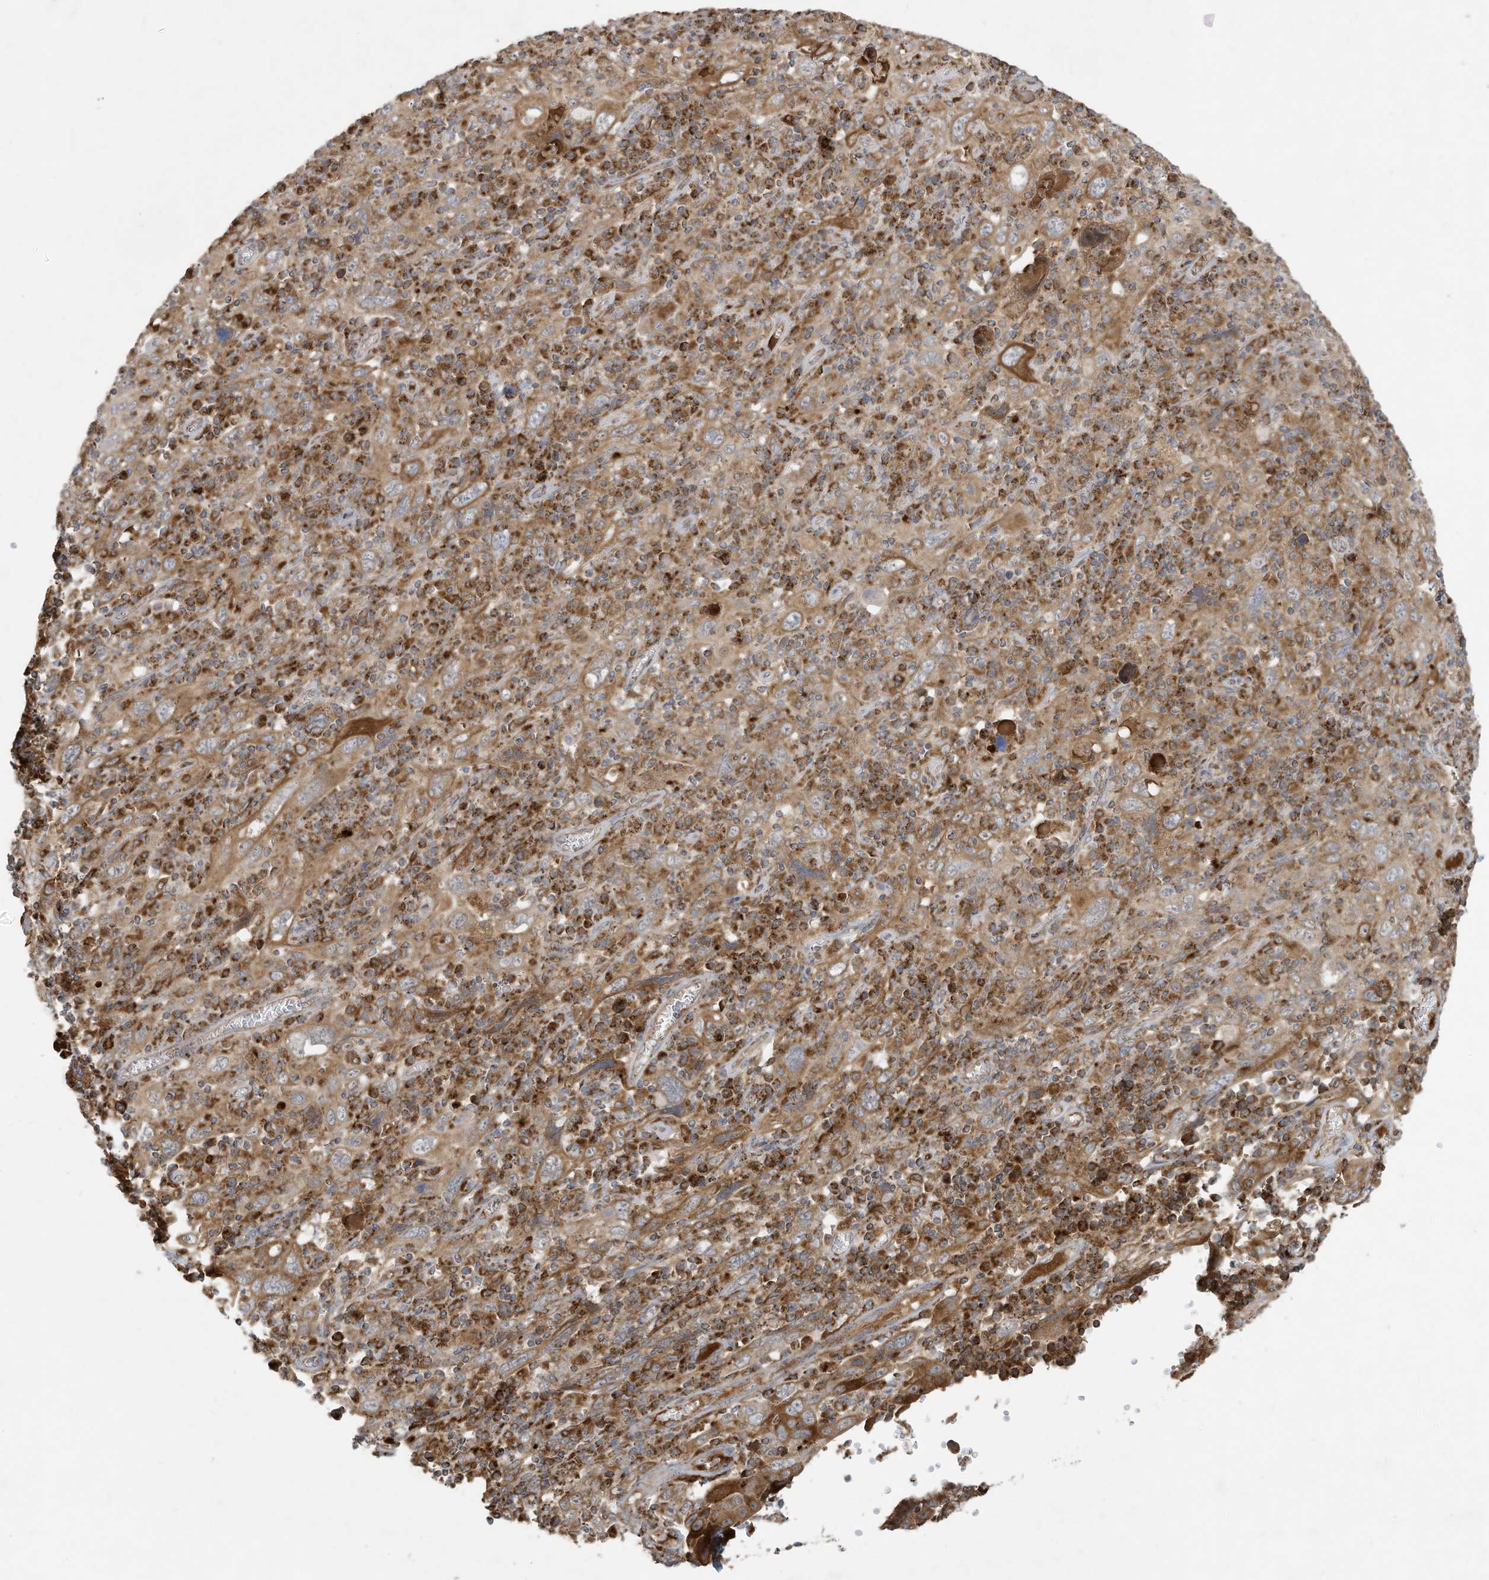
{"staining": {"intensity": "moderate", "quantity": ">75%", "location": "cytoplasmic/membranous"}, "tissue": "cervical cancer", "cell_type": "Tumor cells", "image_type": "cancer", "snomed": [{"axis": "morphology", "description": "Squamous cell carcinoma, NOS"}, {"axis": "topography", "description": "Cervix"}], "caption": "Protein expression analysis of cervical cancer (squamous cell carcinoma) exhibits moderate cytoplasmic/membranous staining in approximately >75% of tumor cells.", "gene": "C2orf74", "patient": {"sex": "female", "age": 46}}